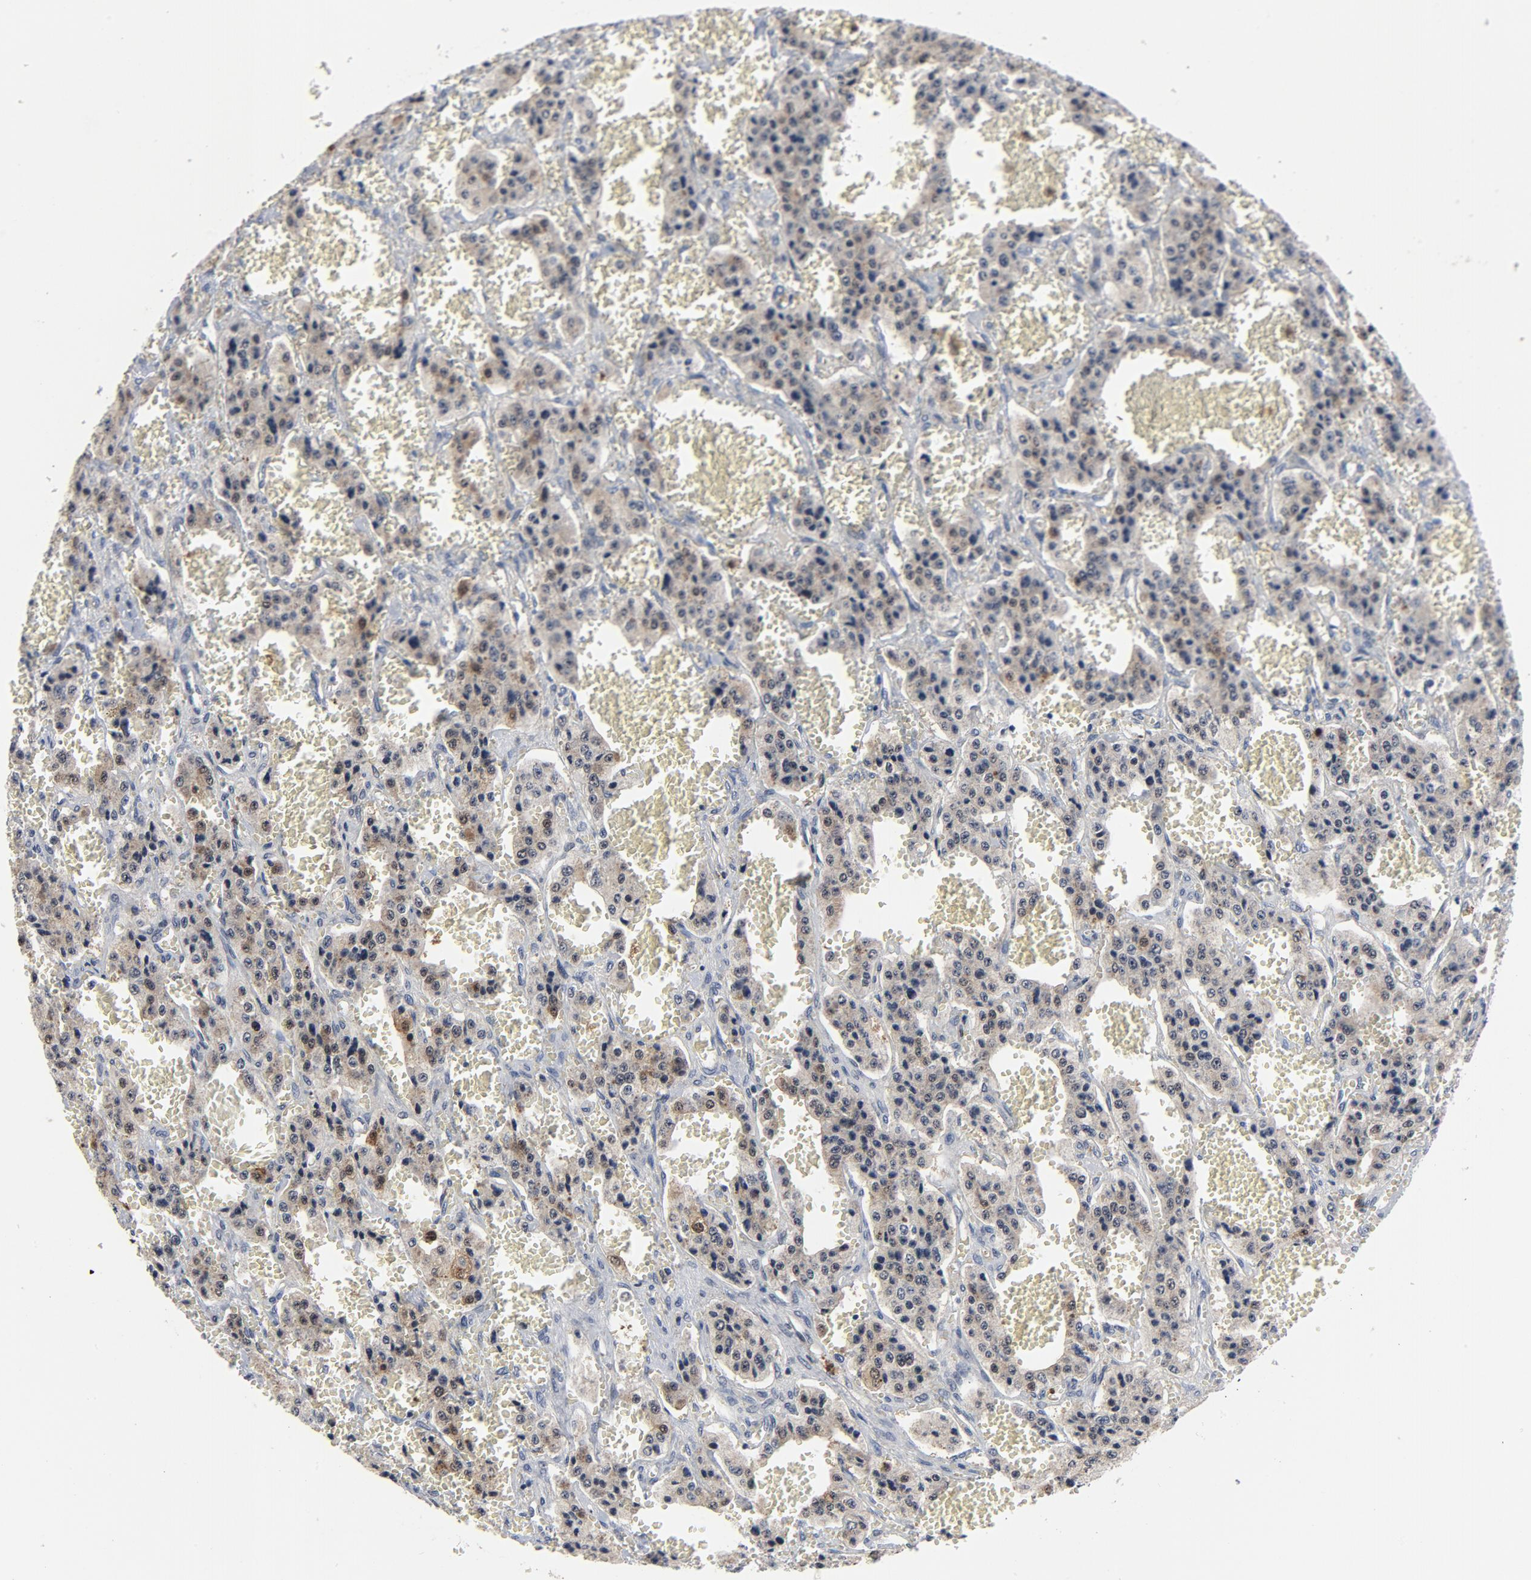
{"staining": {"intensity": "weak", "quantity": "<25%", "location": "cytoplasmic/membranous"}, "tissue": "carcinoid", "cell_type": "Tumor cells", "image_type": "cancer", "snomed": [{"axis": "morphology", "description": "Carcinoid, malignant, NOS"}, {"axis": "topography", "description": "Small intestine"}], "caption": "Tumor cells are negative for protein expression in human carcinoid.", "gene": "RTL5", "patient": {"sex": "male", "age": 52}}